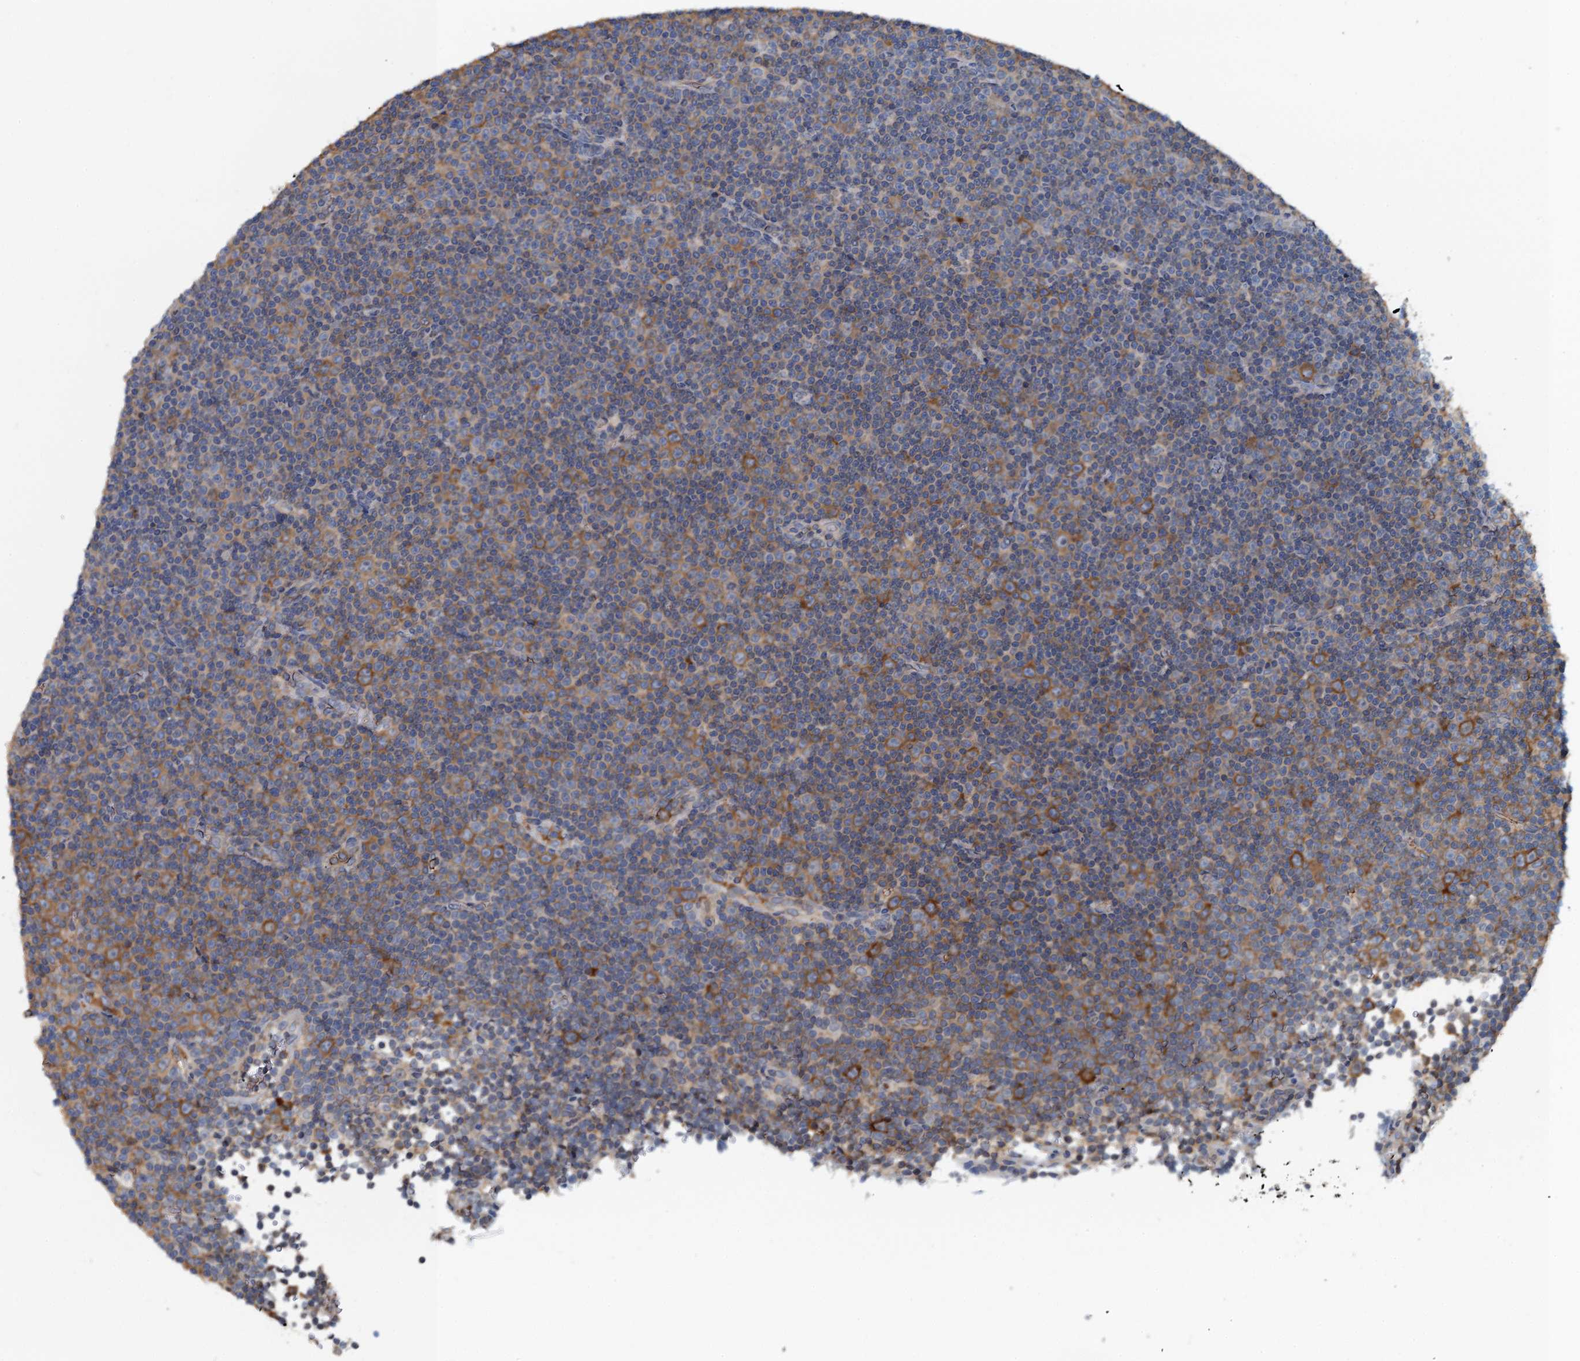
{"staining": {"intensity": "negative", "quantity": "none", "location": "none"}, "tissue": "lymphoma", "cell_type": "Tumor cells", "image_type": "cancer", "snomed": [{"axis": "morphology", "description": "Malignant lymphoma, non-Hodgkin's type, Low grade"}, {"axis": "topography", "description": "Lymph node"}], "caption": "Tumor cells are negative for brown protein staining in low-grade malignant lymphoma, non-Hodgkin's type.", "gene": "LSM14B", "patient": {"sex": "female", "age": 67}}